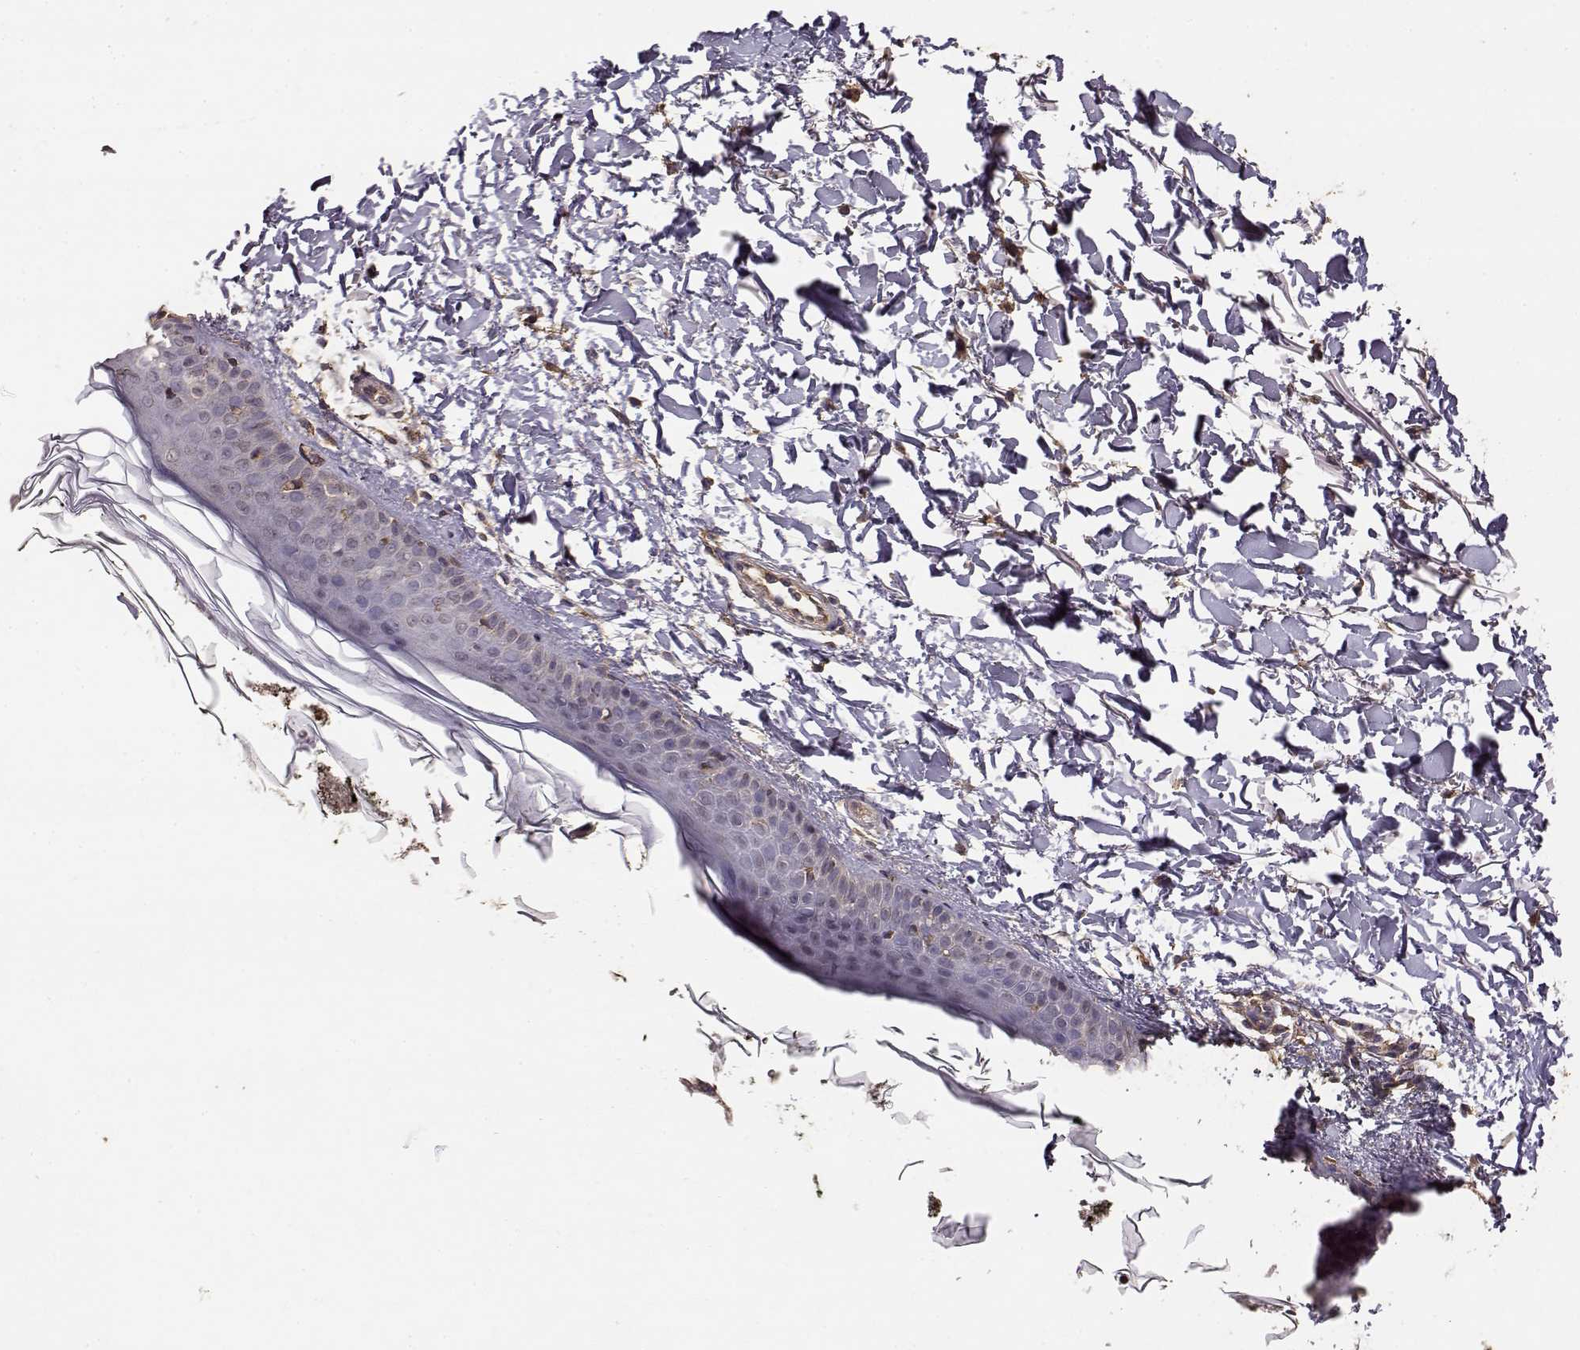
{"staining": {"intensity": "moderate", "quantity": ">75%", "location": "cytoplasmic/membranous"}, "tissue": "skin", "cell_type": "Fibroblasts", "image_type": "normal", "snomed": [{"axis": "morphology", "description": "Normal tissue, NOS"}, {"axis": "topography", "description": "Skin"}], "caption": "Immunohistochemical staining of unremarkable skin exhibits moderate cytoplasmic/membranous protein positivity in about >75% of fibroblasts.", "gene": "TARS3", "patient": {"sex": "female", "age": 62}}